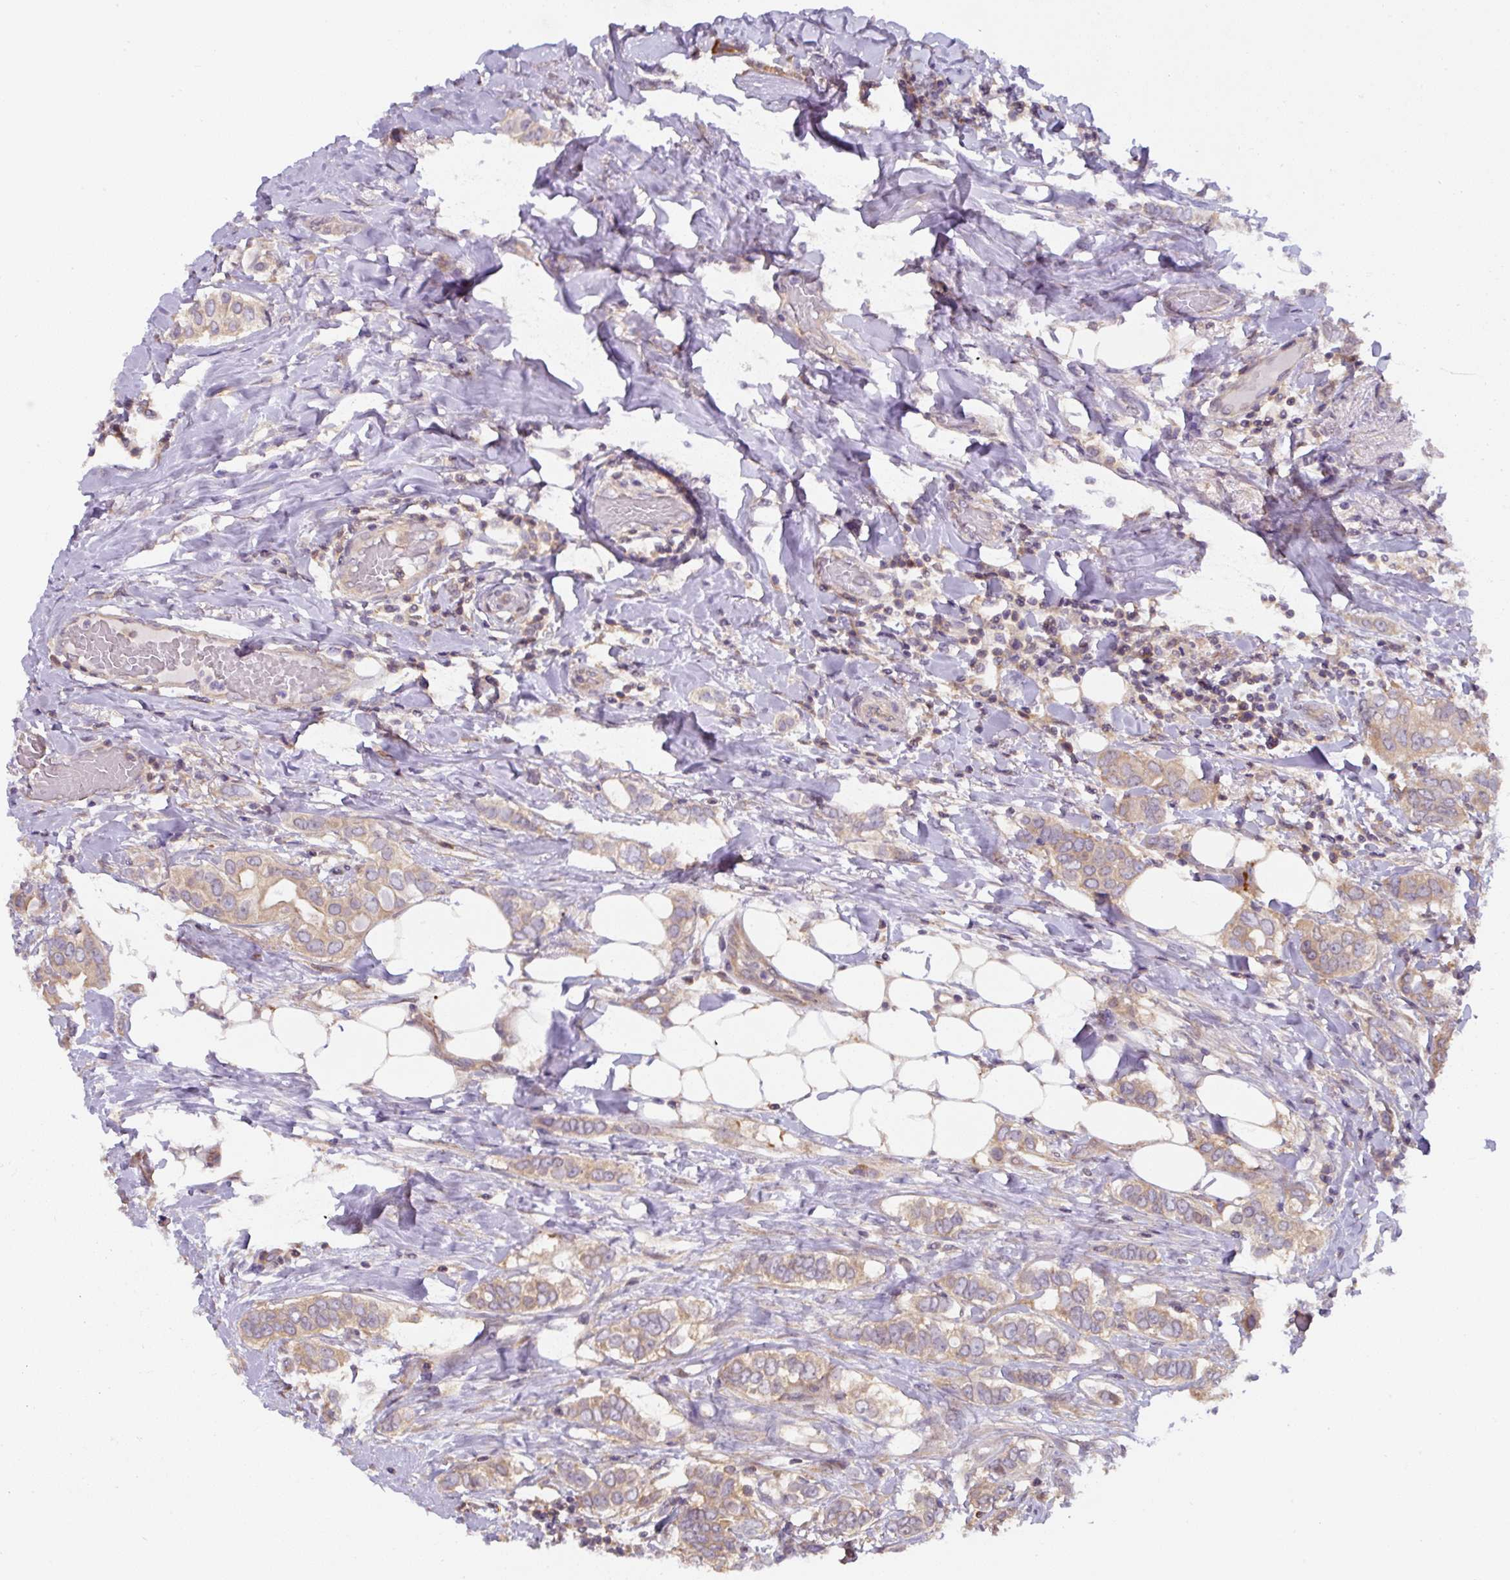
{"staining": {"intensity": "weak", "quantity": ">75%", "location": "cytoplasmic/membranous"}, "tissue": "breast cancer", "cell_type": "Tumor cells", "image_type": "cancer", "snomed": [{"axis": "morphology", "description": "Lobular carcinoma"}, {"axis": "topography", "description": "Breast"}], "caption": "The micrograph displays staining of breast lobular carcinoma, revealing weak cytoplasmic/membranous protein positivity (brown color) within tumor cells.", "gene": "ST13", "patient": {"sex": "female", "age": 51}}